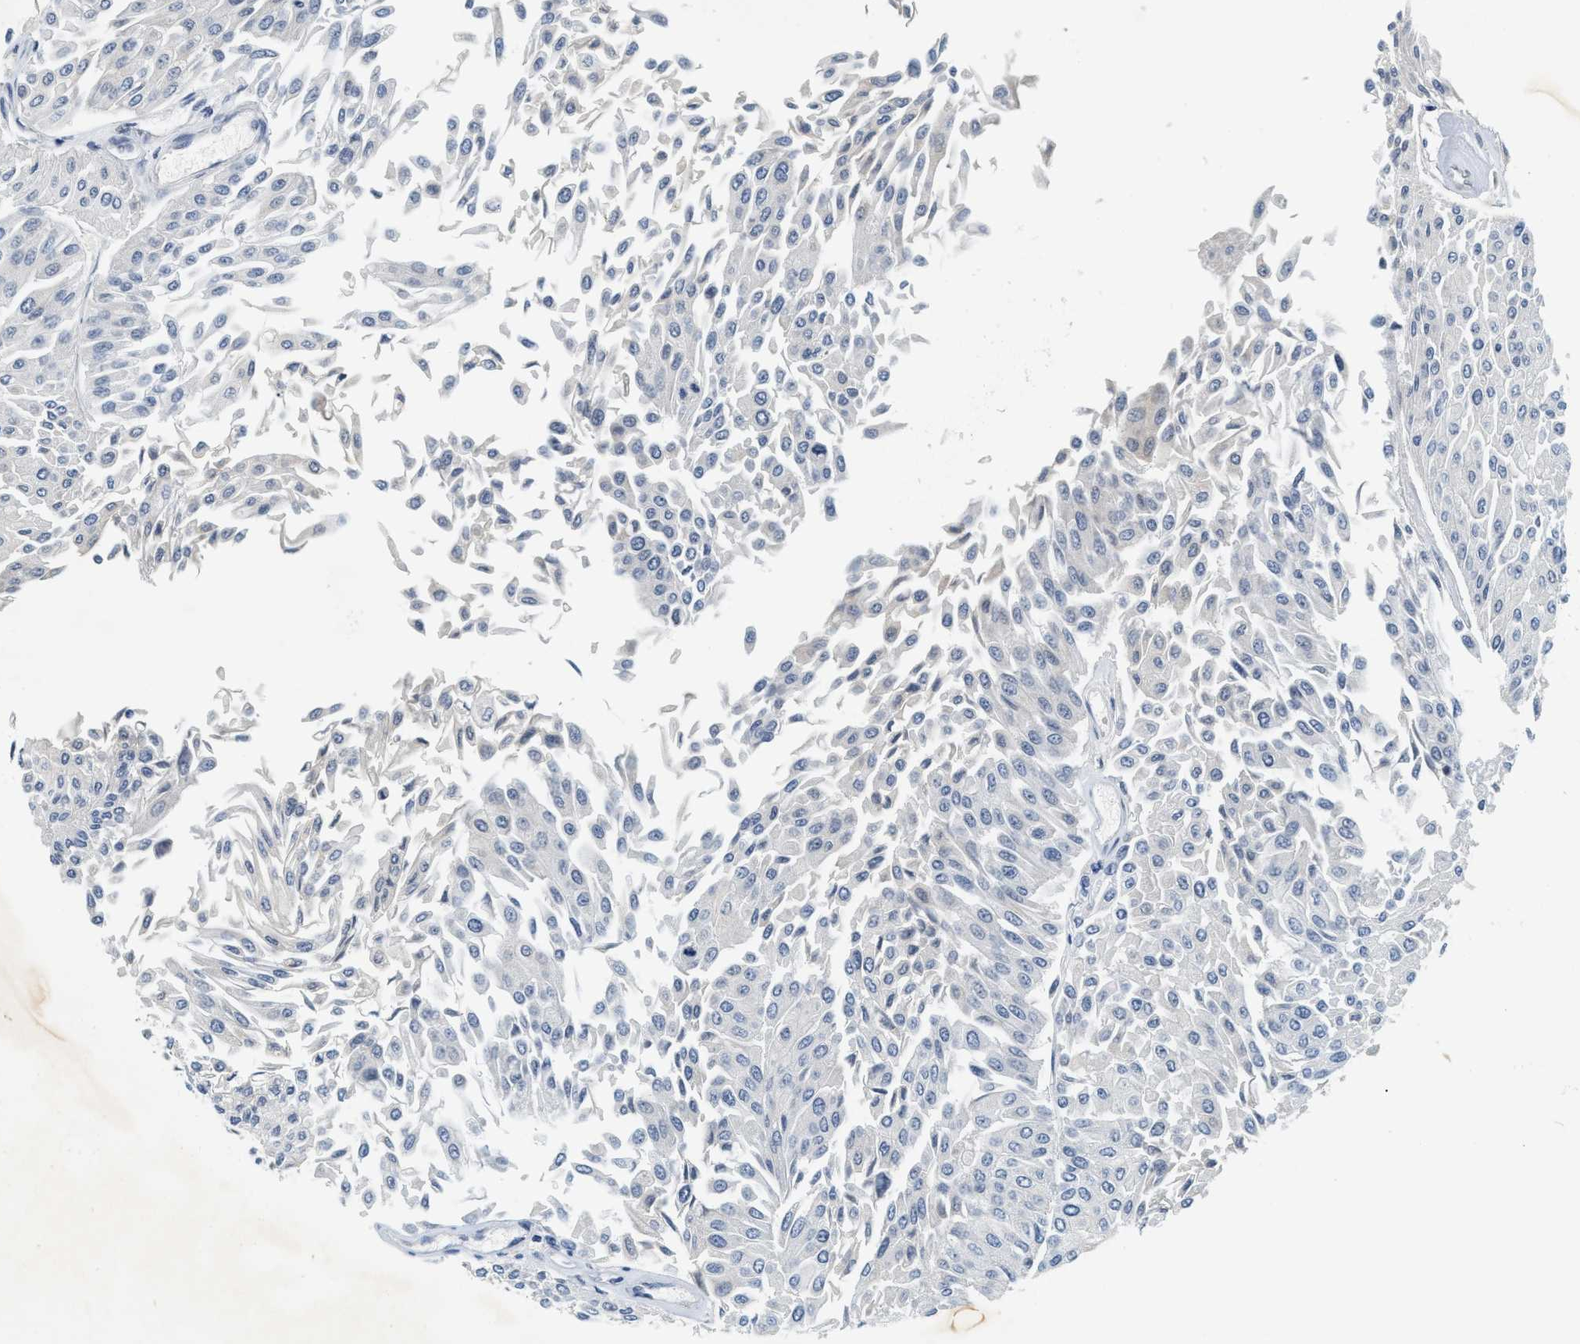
{"staining": {"intensity": "negative", "quantity": "none", "location": "none"}, "tissue": "urothelial cancer", "cell_type": "Tumor cells", "image_type": "cancer", "snomed": [{"axis": "morphology", "description": "Urothelial carcinoma, Low grade"}, {"axis": "topography", "description": "Urinary bladder"}], "caption": "This micrograph is of urothelial cancer stained with immunohistochemistry (IHC) to label a protein in brown with the nuclei are counter-stained blue. There is no staining in tumor cells.", "gene": "MZF1", "patient": {"sex": "male", "age": 67}}